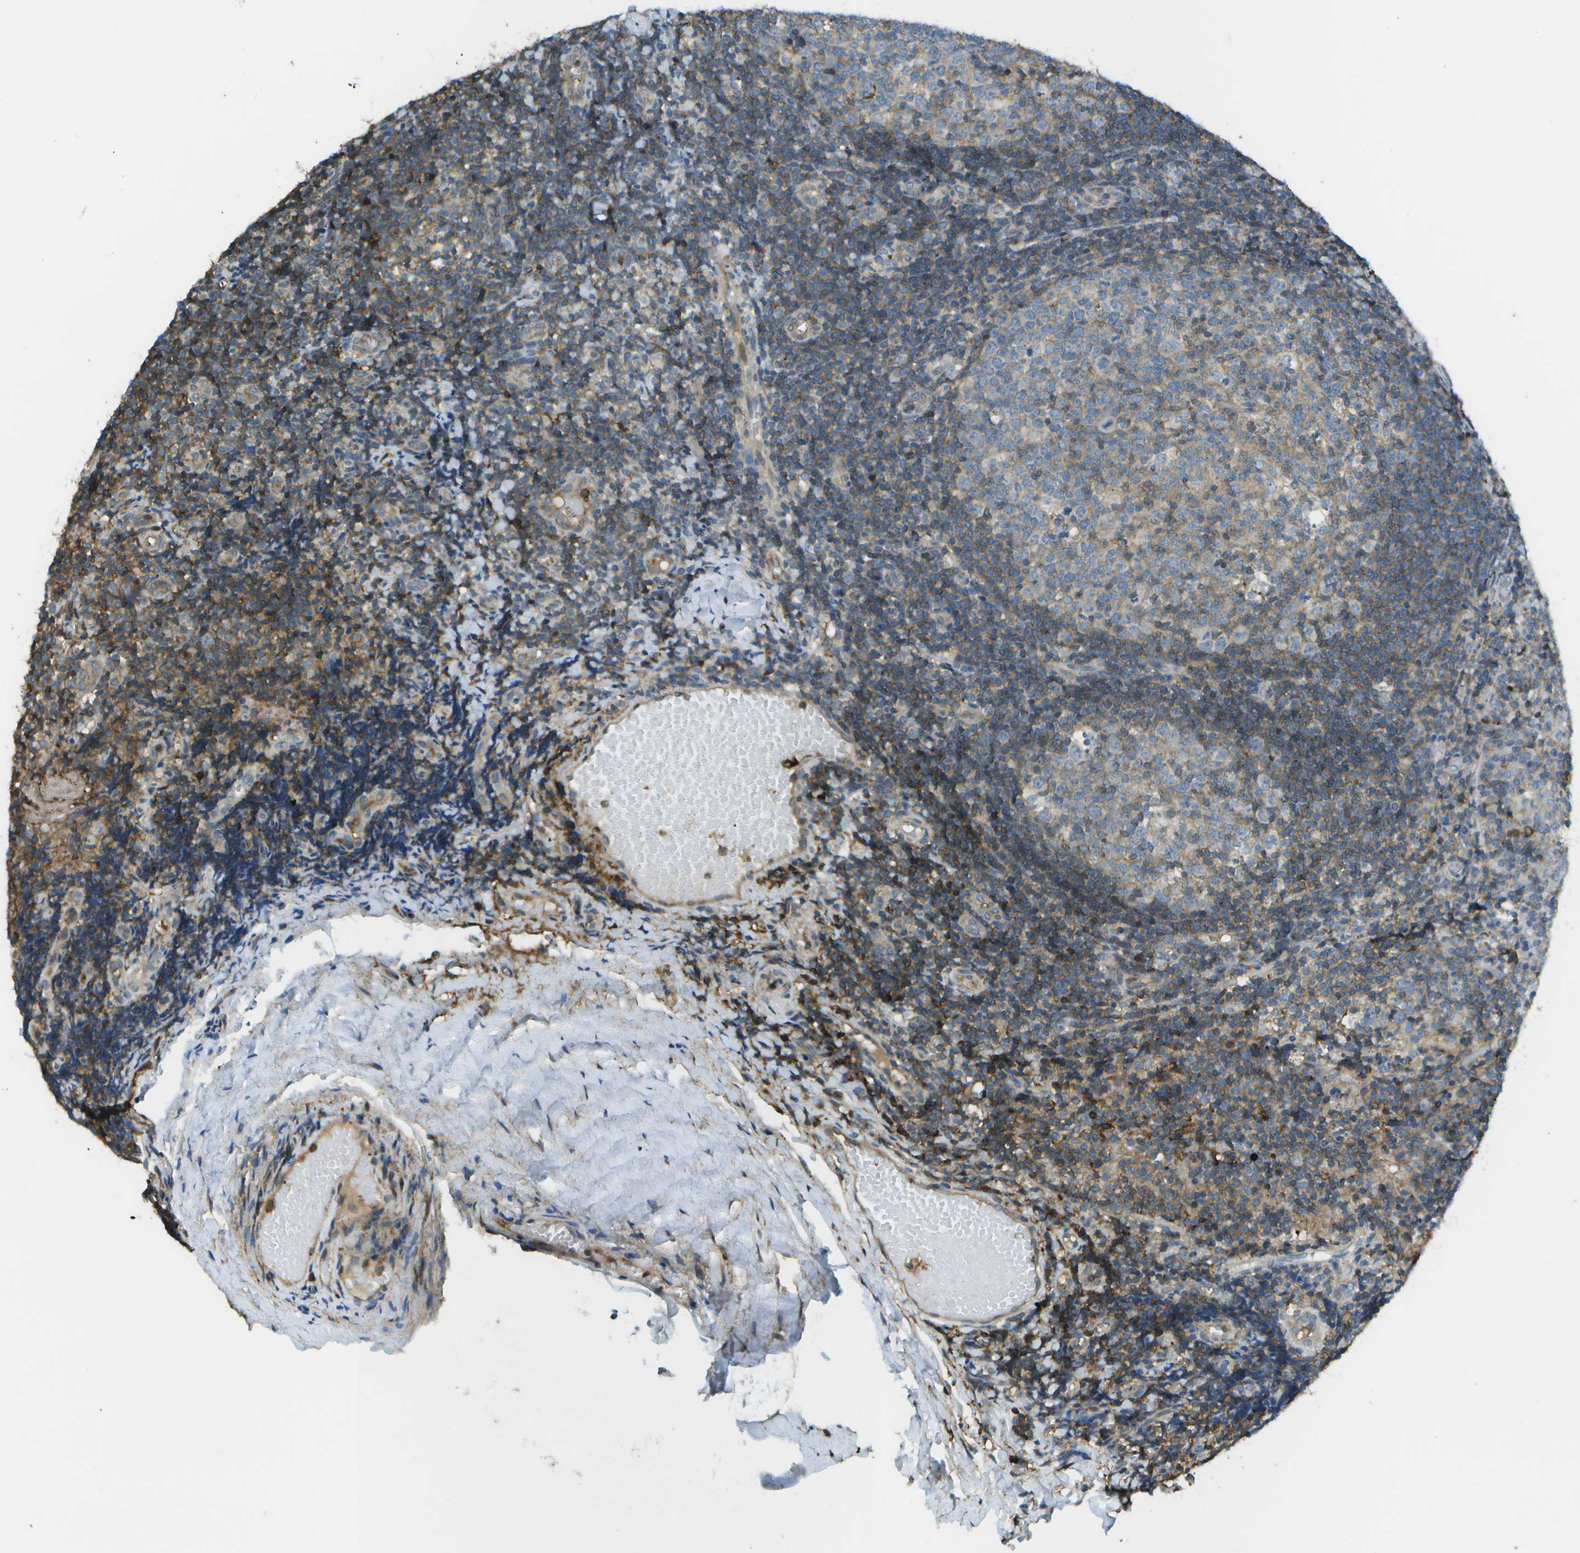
{"staining": {"intensity": "weak", "quantity": "25%-75%", "location": "cytoplasmic/membranous"}, "tissue": "tonsil", "cell_type": "Germinal center cells", "image_type": "normal", "snomed": [{"axis": "morphology", "description": "Normal tissue, NOS"}, {"axis": "topography", "description": "Tonsil"}], "caption": "Immunohistochemical staining of benign human tonsil shows low levels of weak cytoplasmic/membranous expression in about 25%-75% of germinal center cells.", "gene": "LRRC66", "patient": {"sex": "female", "age": 19}}